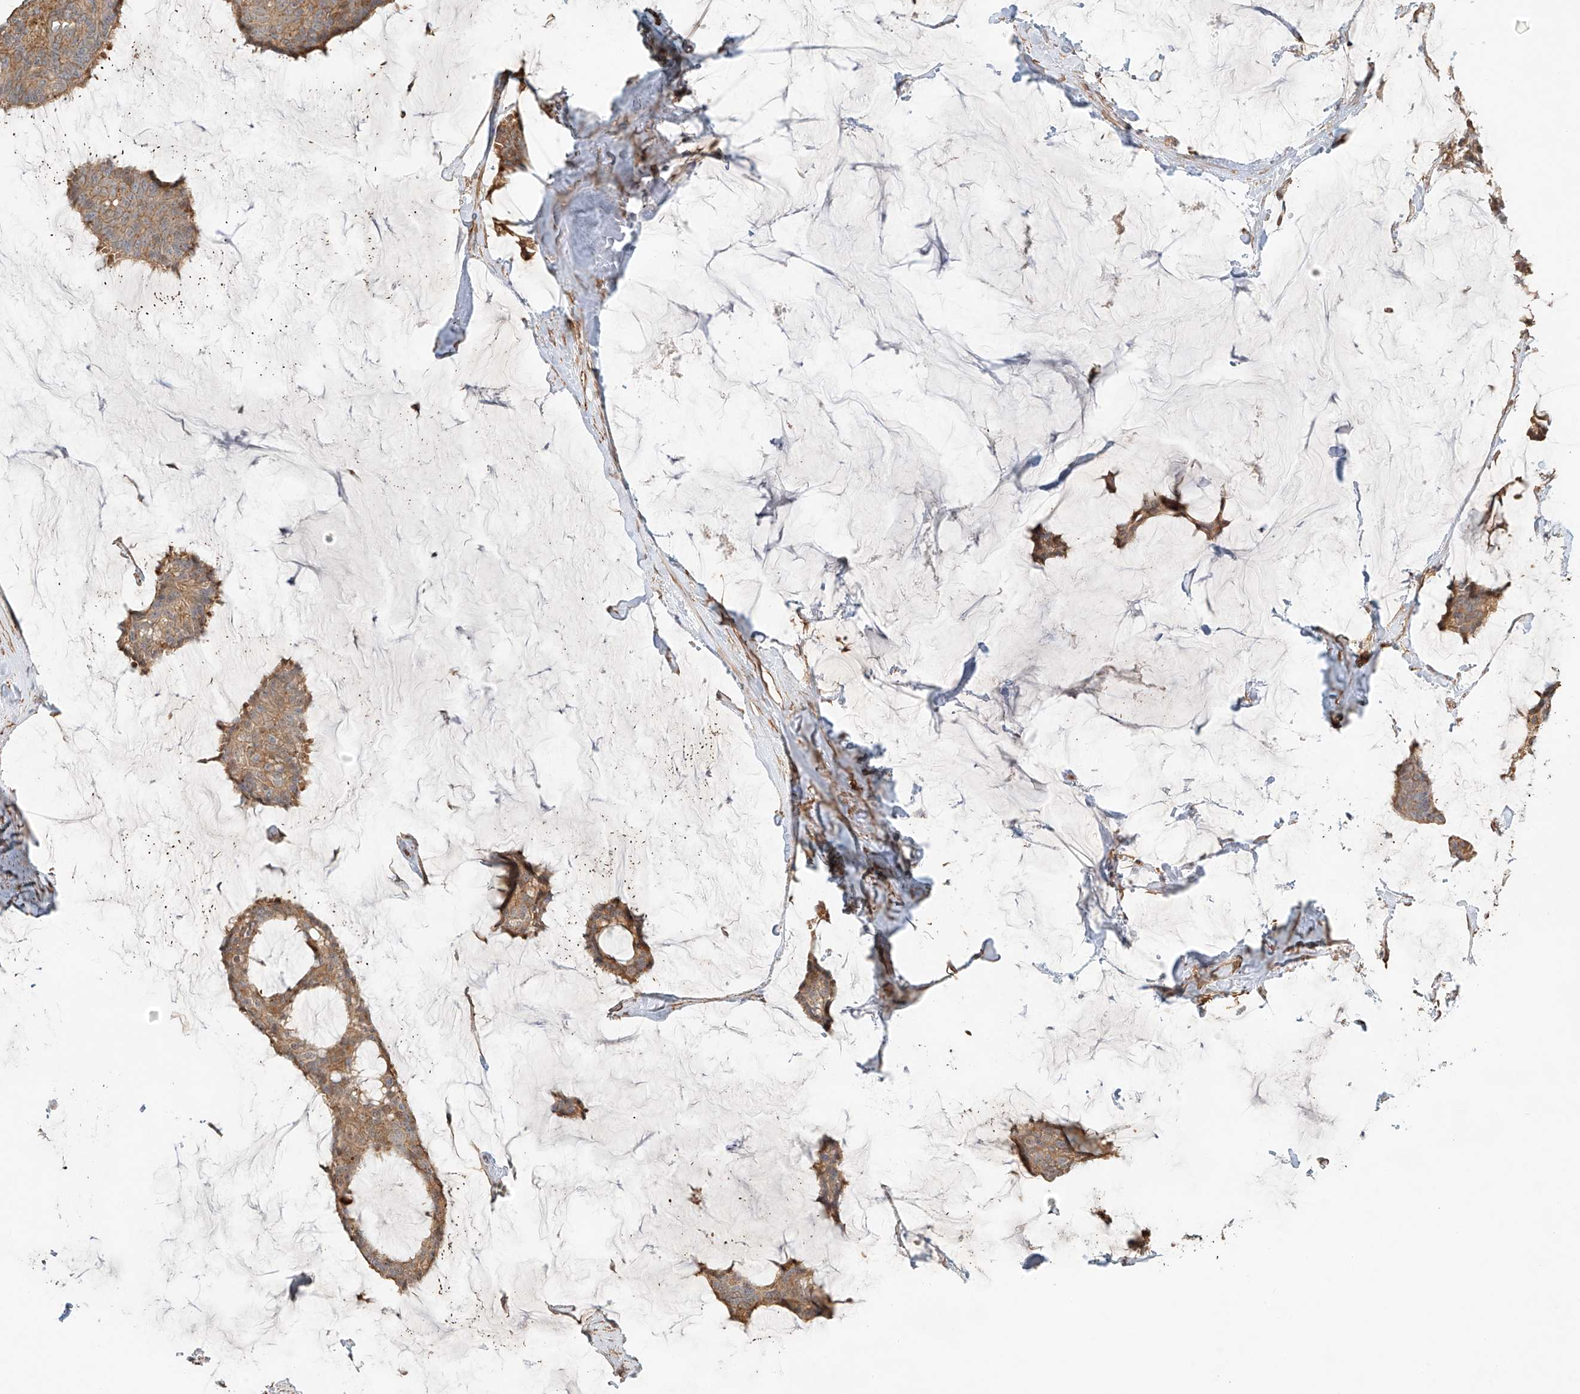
{"staining": {"intensity": "moderate", "quantity": ">75%", "location": "cytoplasmic/membranous"}, "tissue": "breast cancer", "cell_type": "Tumor cells", "image_type": "cancer", "snomed": [{"axis": "morphology", "description": "Duct carcinoma"}, {"axis": "topography", "description": "Breast"}], "caption": "Protein staining demonstrates moderate cytoplasmic/membranous expression in approximately >75% of tumor cells in breast infiltrating ductal carcinoma.", "gene": "CSMD3", "patient": {"sex": "female", "age": 93}}